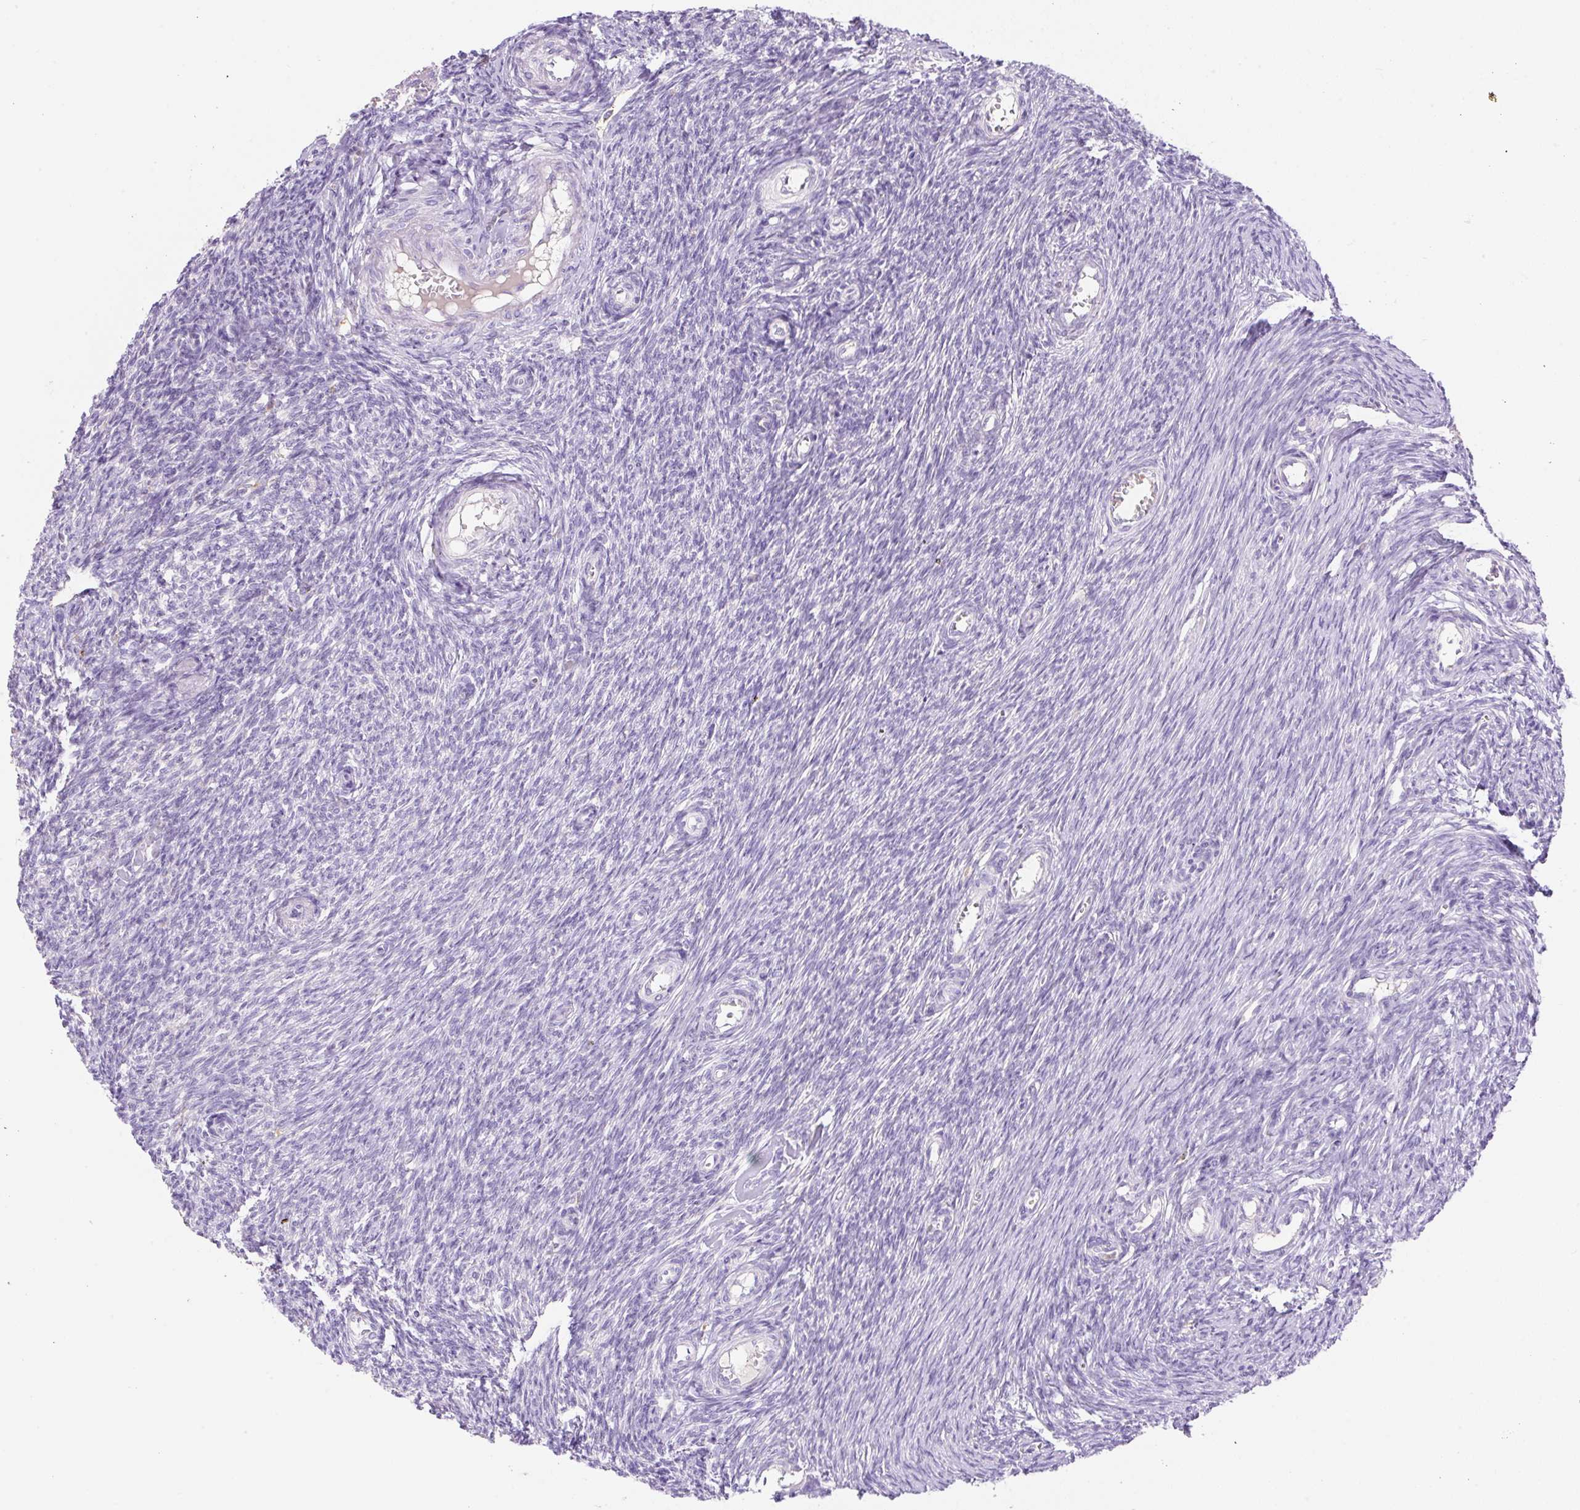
{"staining": {"intensity": "negative", "quantity": "none", "location": "none"}, "tissue": "ovary", "cell_type": "Ovarian stroma cells", "image_type": "normal", "snomed": [{"axis": "morphology", "description": "Normal tissue, NOS"}, {"axis": "topography", "description": "Ovary"}], "caption": "The IHC image has no significant positivity in ovarian stroma cells of ovary.", "gene": "TDRD15", "patient": {"sex": "female", "age": 44}}